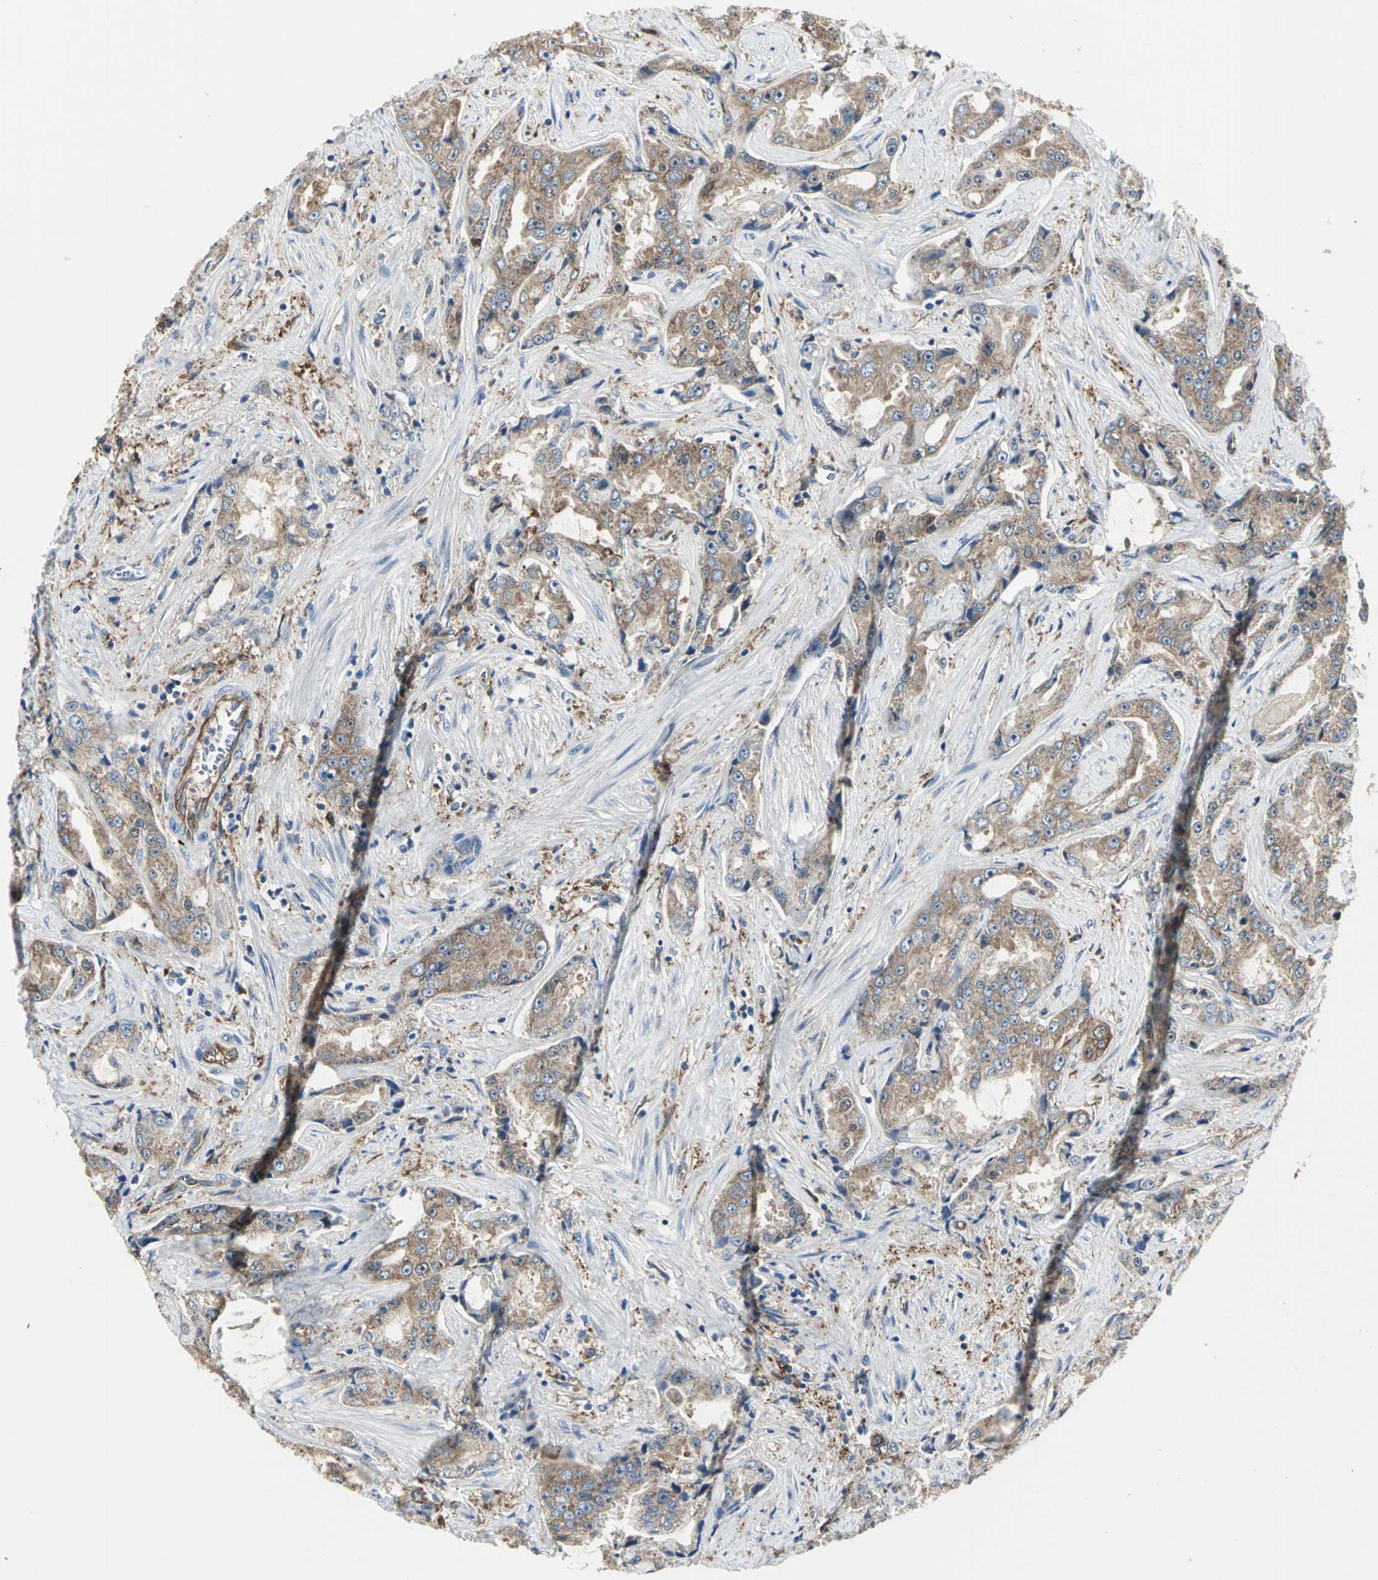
{"staining": {"intensity": "moderate", "quantity": ">75%", "location": "cytoplasmic/membranous"}, "tissue": "prostate cancer", "cell_type": "Tumor cells", "image_type": "cancer", "snomed": [{"axis": "morphology", "description": "Adenocarcinoma, High grade"}, {"axis": "topography", "description": "Prostate"}], "caption": "Moderate cytoplasmic/membranous positivity is appreciated in approximately >75% of tumor cells in prostate cancer (high-grade adenocarcinoma).", "gene": "CHRNB1", "patient": {"sex": "male", "age": 73}}